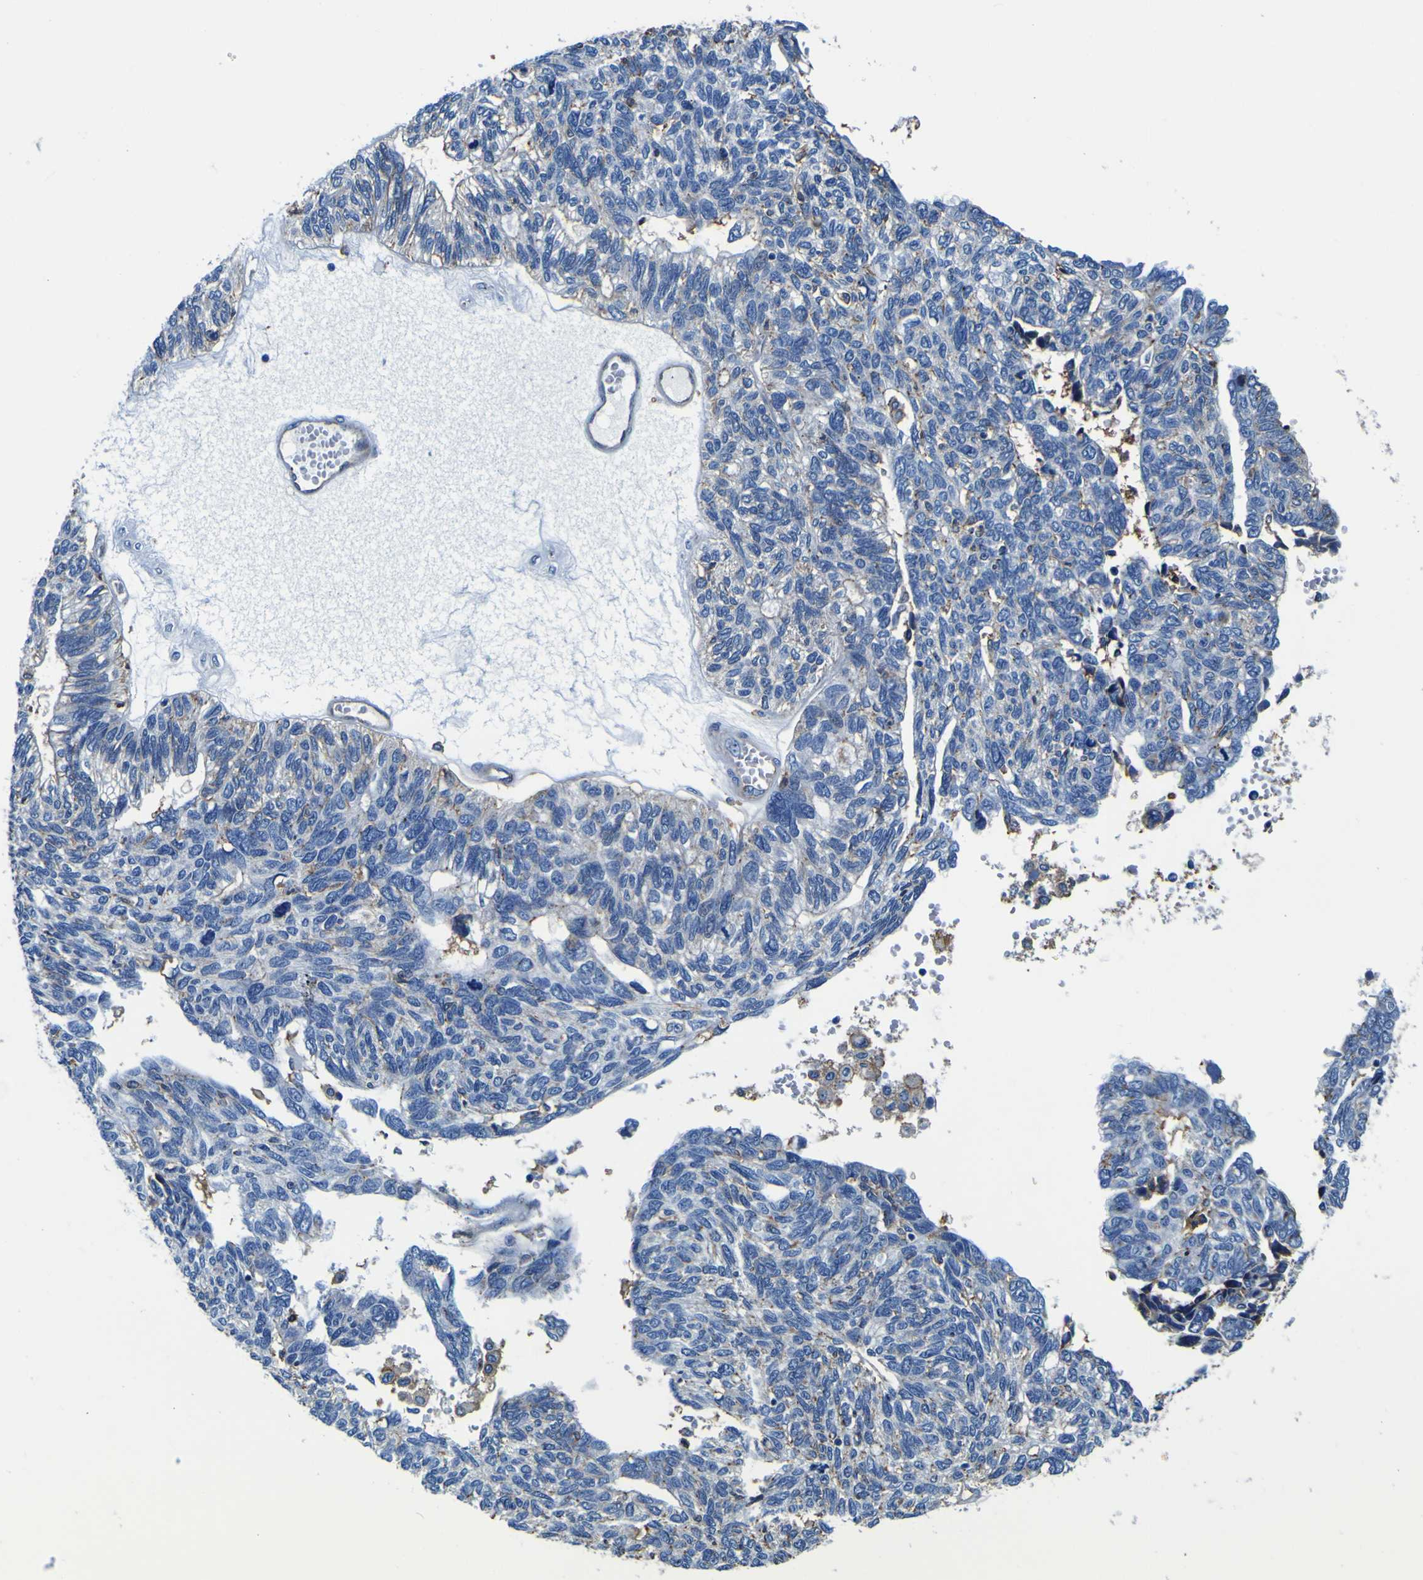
{"staining": {"intensity": "negative", "quantity": "none", "location": "none"}, "tissue": "ovarian cancer", "cell_type": "Tumor cells", "image_type": "cancer", "snomed": [{"axis": "morphology", "description": "Cystadenocarcinoma, serous, NOS"}, {"axis": "topography", "description": "Ovary"}], "caption": "DAB (3,3'-diaminobenzidine) immunohistochemical staining of human ovarian serous cystadenocarcinoma reveals no significant staining in tumor cells.", "gene": "PXDN", "patient": {"sex": "female", "age": 79}}